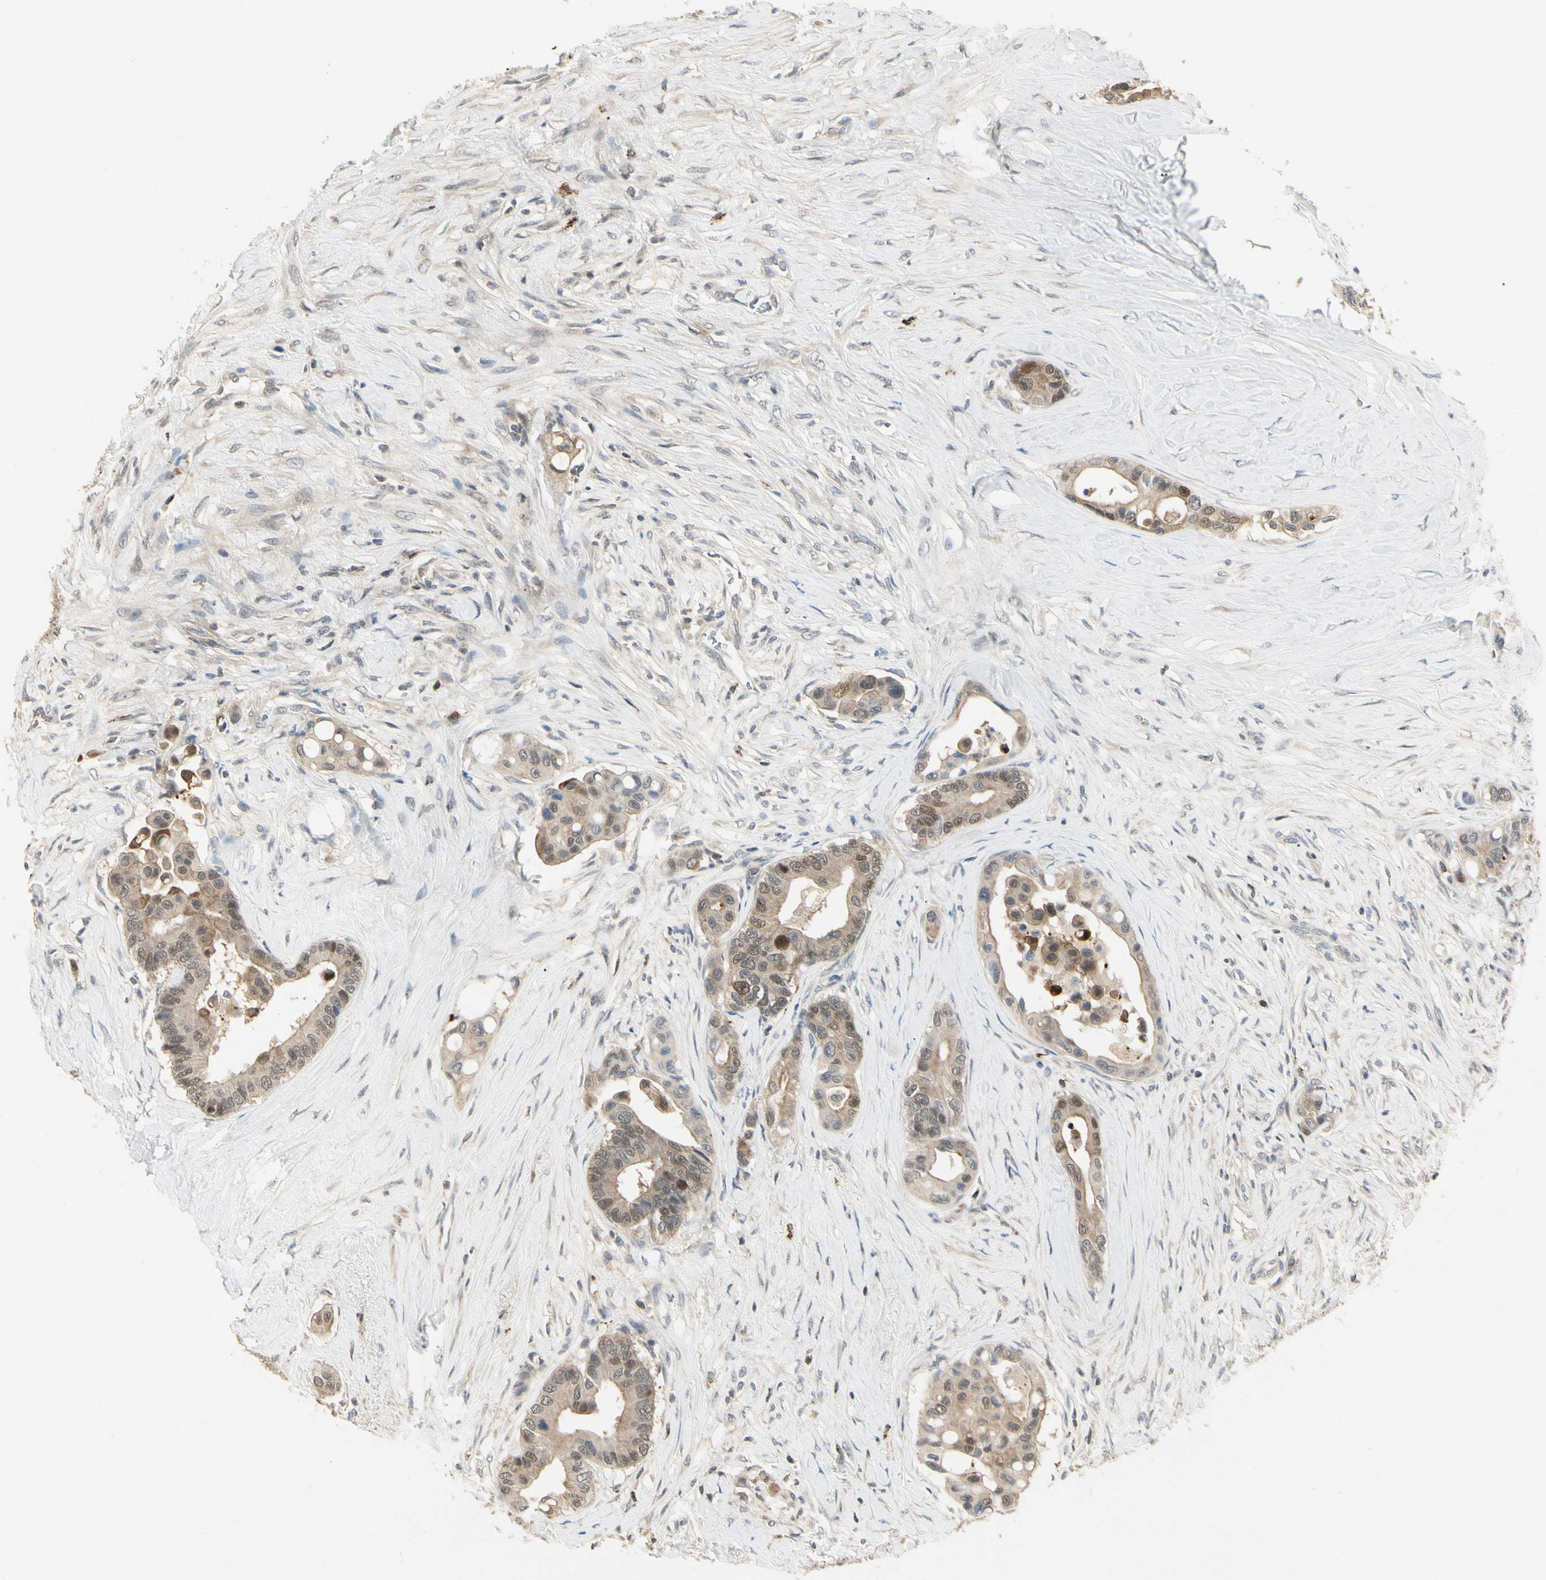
{"staining": {"intensity": "weak", "quantity": ">75%", "location": "cytoplasmic/membranous,nuclear"}, "tissue": "colorectal cancer", "cell_type": "Tumor cells", "image_type": "cancer", "snomed": [{"axis": "morphology", "description": "Normal tissue, NOS"}, {"axis": "morphology", "description": "Adenocarcinoma, NOS"}, {"axis": "topography", "description": "Colon"}], "caption": "The micrograph reveals immunohistochemical staining of colorectal cancer. There is weak cytoplasmic/membranous and nuclear staining is appreciated in approximately >75% of tumor cells. (DAB = brown stain, brightfield microscopy at high magnification).", "gene": "EVC", "patient": {"sex": "male", "age": 82}}